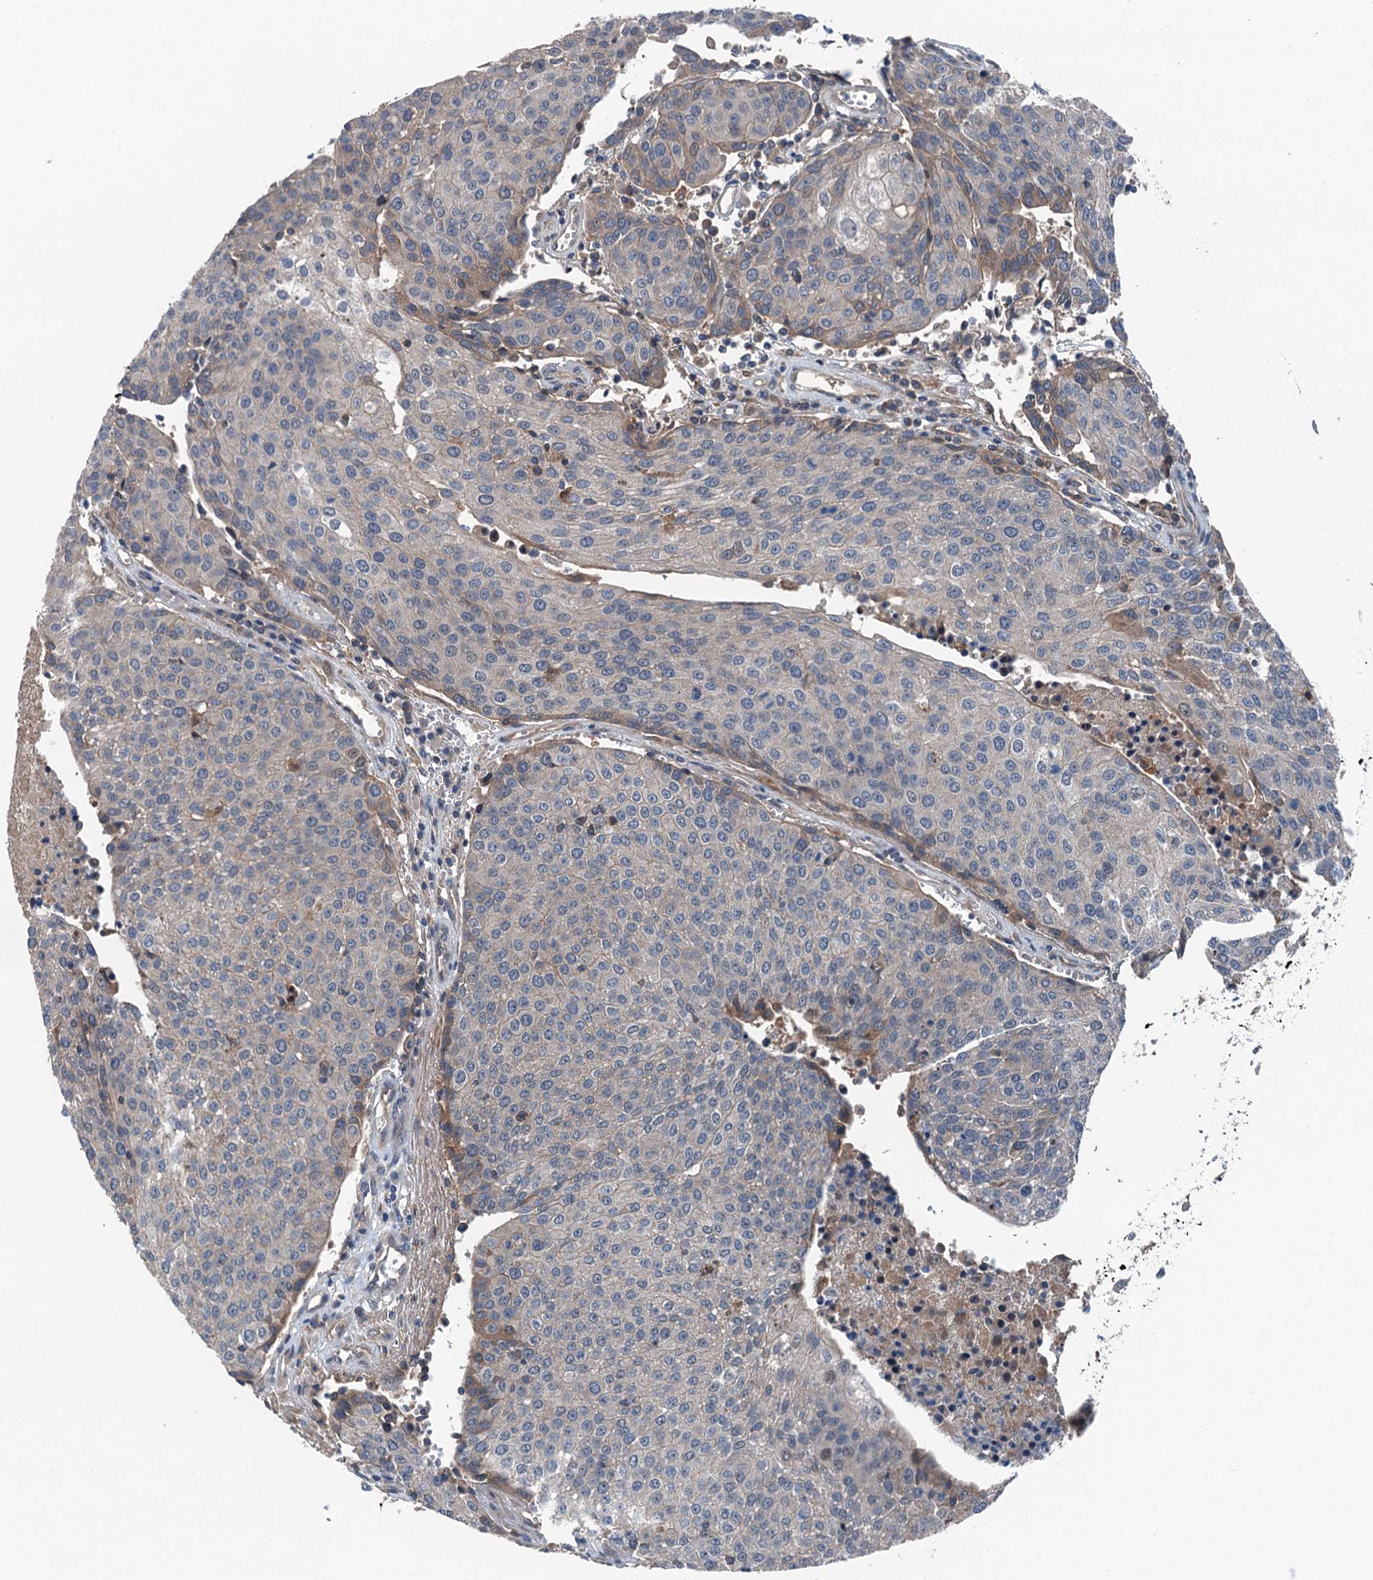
{"staining": {"intensity": "negative", "quantity": "none", "location": "none"}, "tissue": "urothelial cancer", "cell_type": "Tumor cells", "image_type": "cancer", "snomed": [{"axis": "morphology", "description": "Urothelial carcinoma, High grade"}, {"axis": "topography", "description": "Urinary bladder"}], "caption": "Urothelial cancer was stained to show a protein in brown. There is no significant expression in tumor cells. The staining was performed using DAB (3,3'-diaminobenzidine) to visualize the protein expression in brown, while the nuclei were stained in blue with hematoxylin (Magnification: 20x).", "gene": "SLC2A10", "patient": {"sex": "female", "age": 85}}